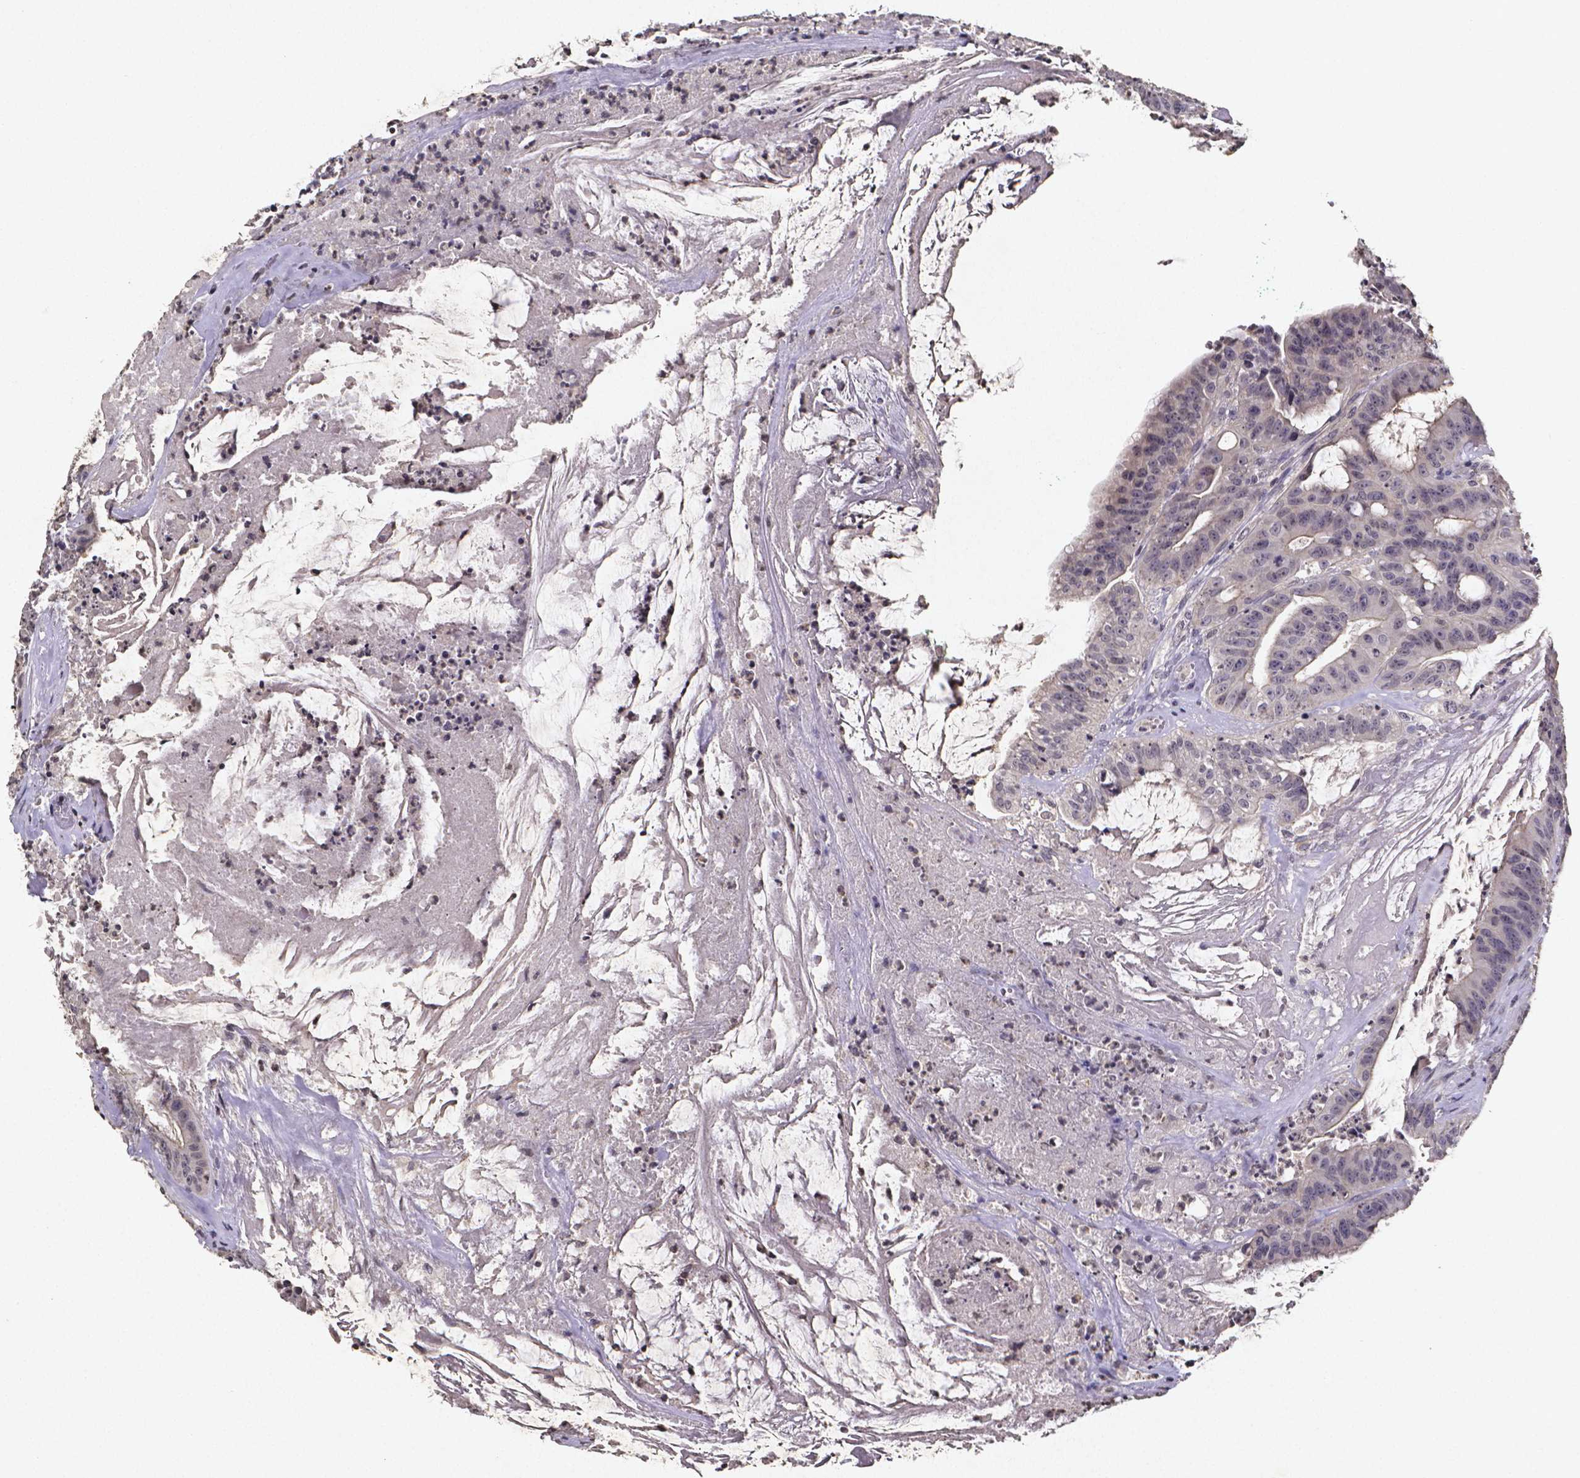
{"staining": {"intensity": "weak", "quantity": "<25%", "location": "cytoplasmic/membranous"}, "tissue": "colorectal cancer", "cell_type": "Tumor cells", "image_type": "cancer", "snomed": [{"axis": "morphology", "description": "Adenocarcinoma, NOS"}, {"axis": "topography", "description": "Colon"}], "caption": "Tumor cells show no significant protein expression in colorectal adenocarcinoma. (Brightfield microscopy of DAB immunohistochemistry at high magnification).", "gene": "TP73", "patient": {"sex": "male", "age": 33}}